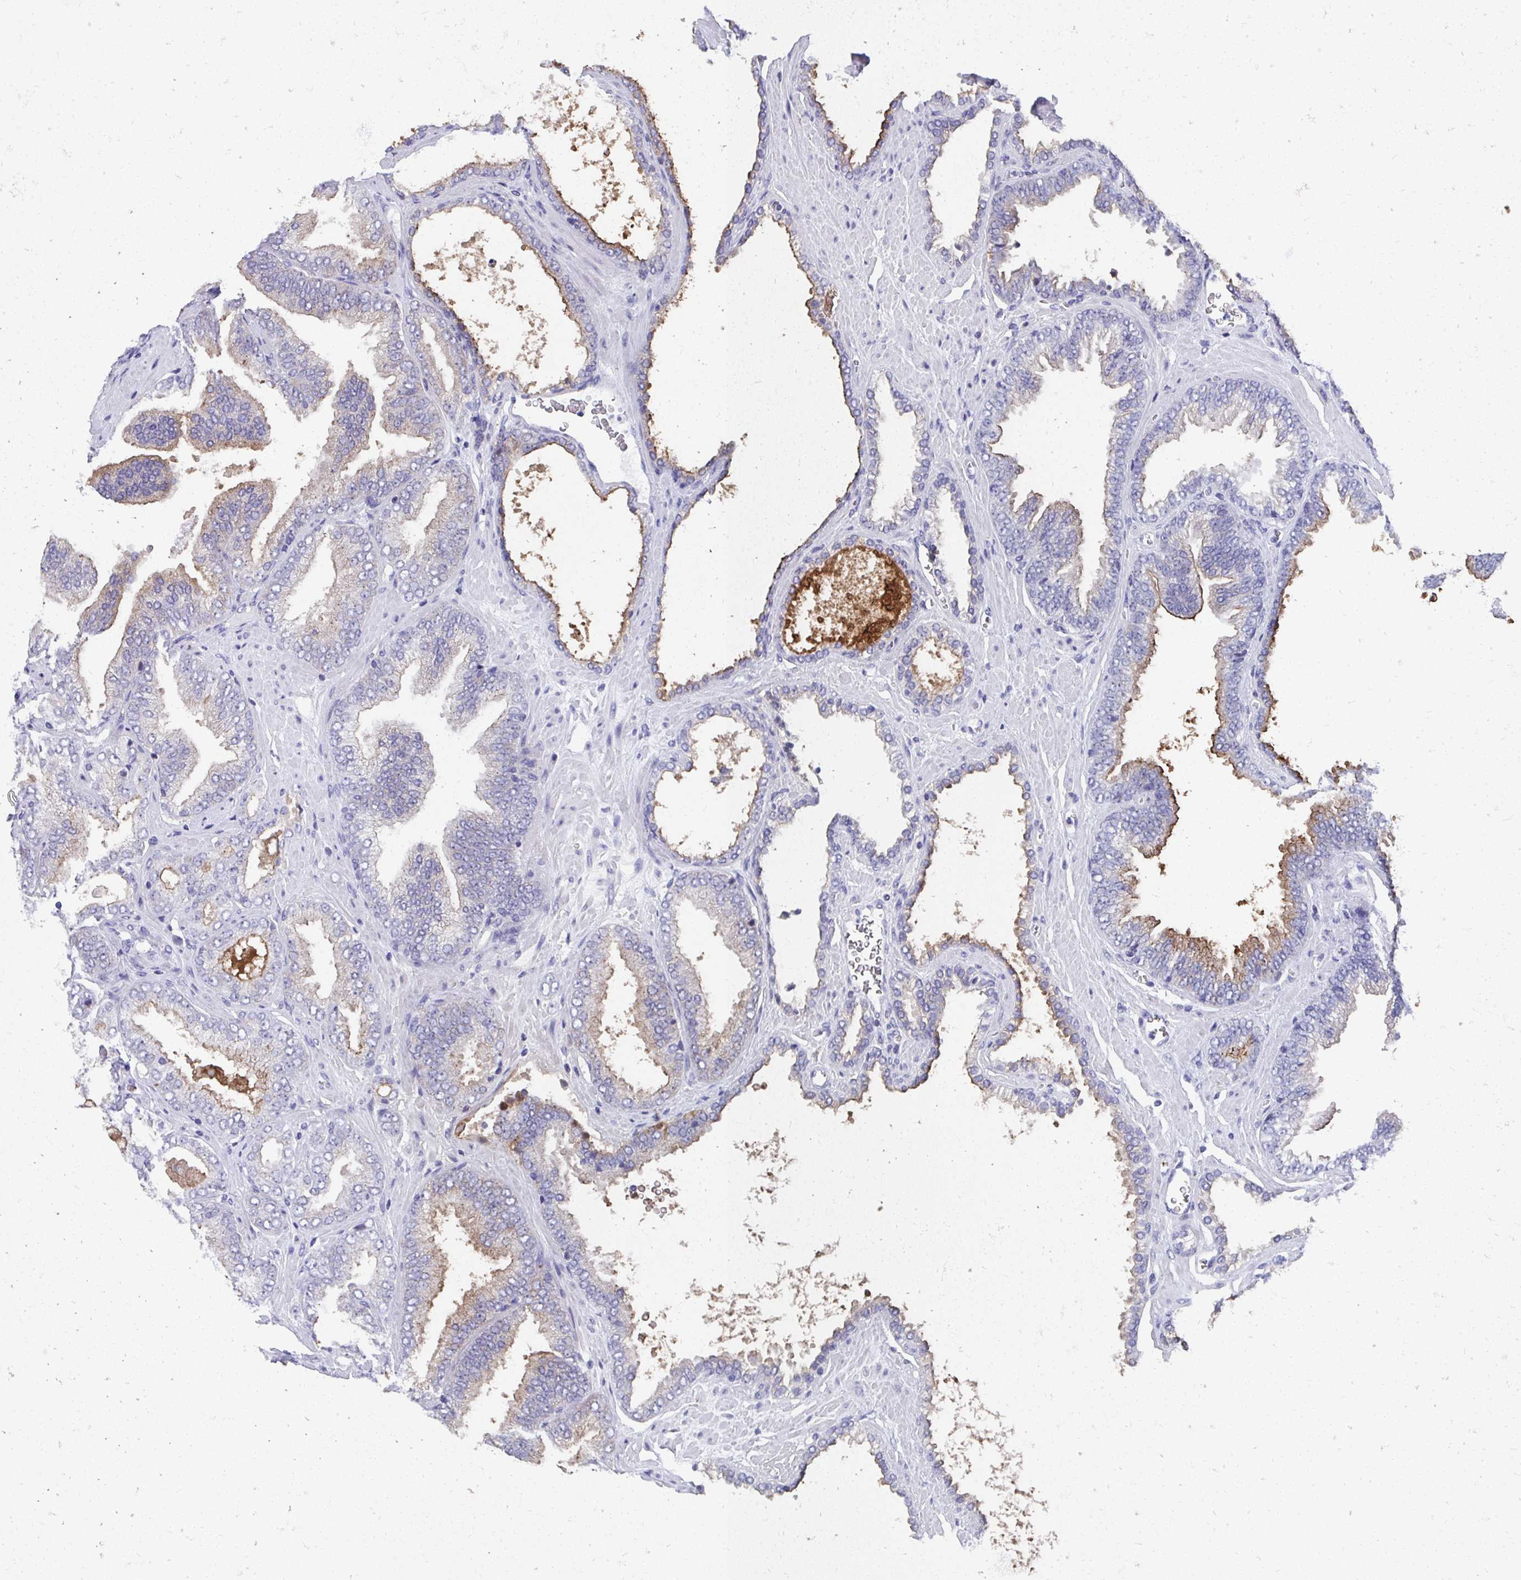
{"staining": {"intensity": "moderate", "quantity": "<25%", "location": "cytoplasmic/membranous"}, "tissue": "prostate cancer", "cell_type": "Tumor cells", "image_type": "cancer", "snomed": [{"axis": "morphology", "description": "Adenocarcinoma, High grade"}, {"axis": "topography", "description": "Prostate"}], "caption": "Immunohistochemistry (IHC) (DAB (3,3'-diaminobenzidine)) staining of prostate adenocarcinoma (high-grade) displays moderate cytoplasmic/membranous protein positivity in approximately <25% of tumor cells.", "gene": "TMPRSS2", "patient": {"sex": "male", "age": 68}}